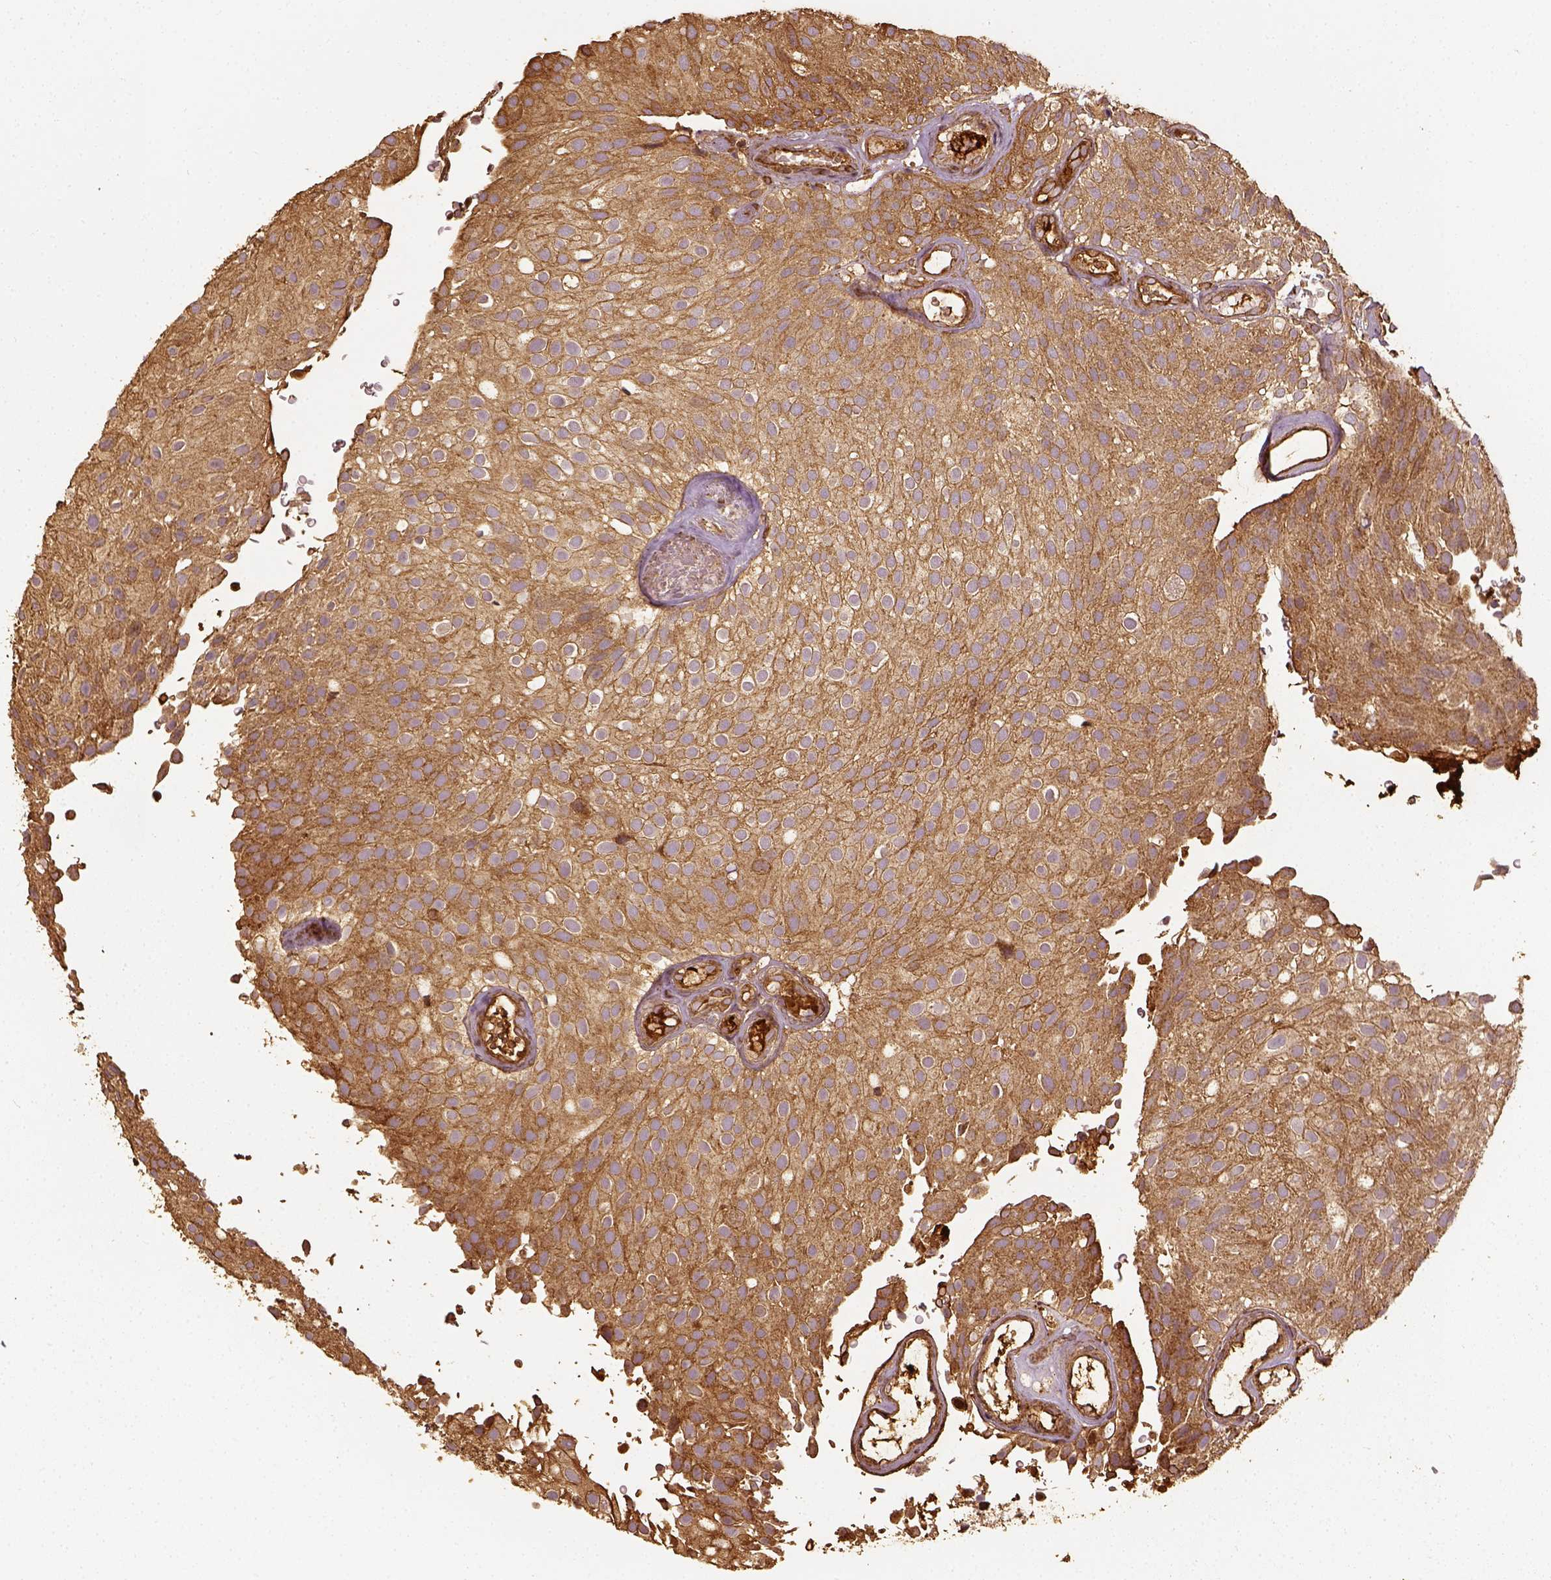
{"staining": {"intensity": "moderate", "quantity": ">75%", "location": "cytoplasmic/membranous"}, "tissue": "urothelial cancer", "cell_type": "Tumor cells", "image_type": "cancer", "snomed": [{"axis": "morphology", "description": "Urothelial carcinoma, Low grade"}, {"axis": "topography", "description": "Urinary bladder"}], "caption": "A histopathology image of human low-grade urothelial carcinoma stained for a protein displays moderate cytoplasmic/membranous brown staining in tumor cells.", "gene": "VEGFA", "patient": {"sex": "male", "age": 78}}